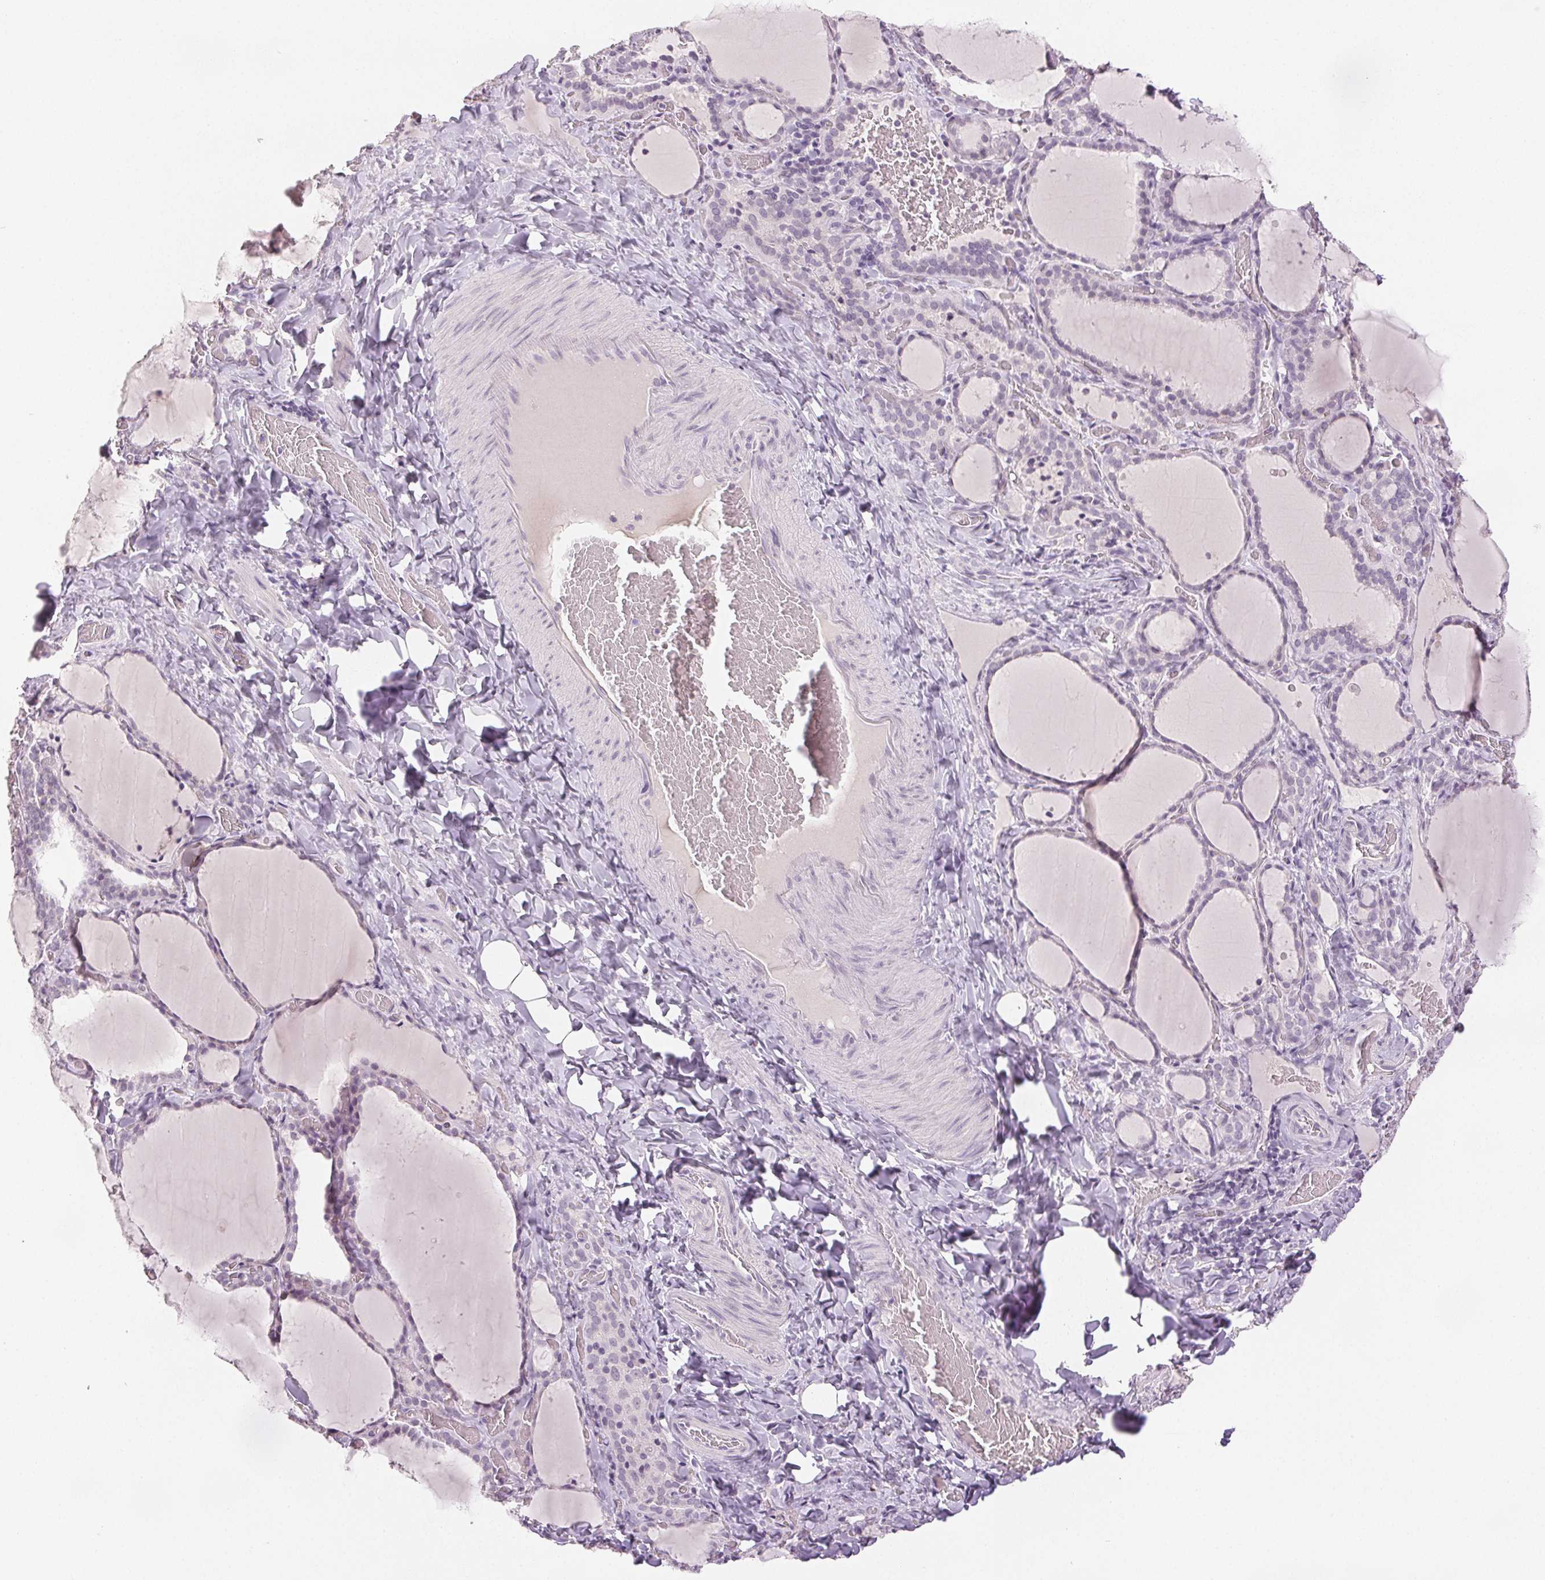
{"staining": {"intensity": "negative", "quantity": "none", "location": "none"}, "tissue": "thyroid gland", "cell_type": "Glandular cells", "image_type": "normal", "snomed": [{"axis": "morphology", "description": "Normal tissue, NOS"}, {"axis": "topography", "description": "Thyroid gland"}], "caption": "A high-resolution photomicrograph shows immunohistochemistry staining of benign thyroid gland, which demonstrates no significant expression in glandular cells.", "gene": "SCGN", "patient": {"sex": "female", "age": 22}}